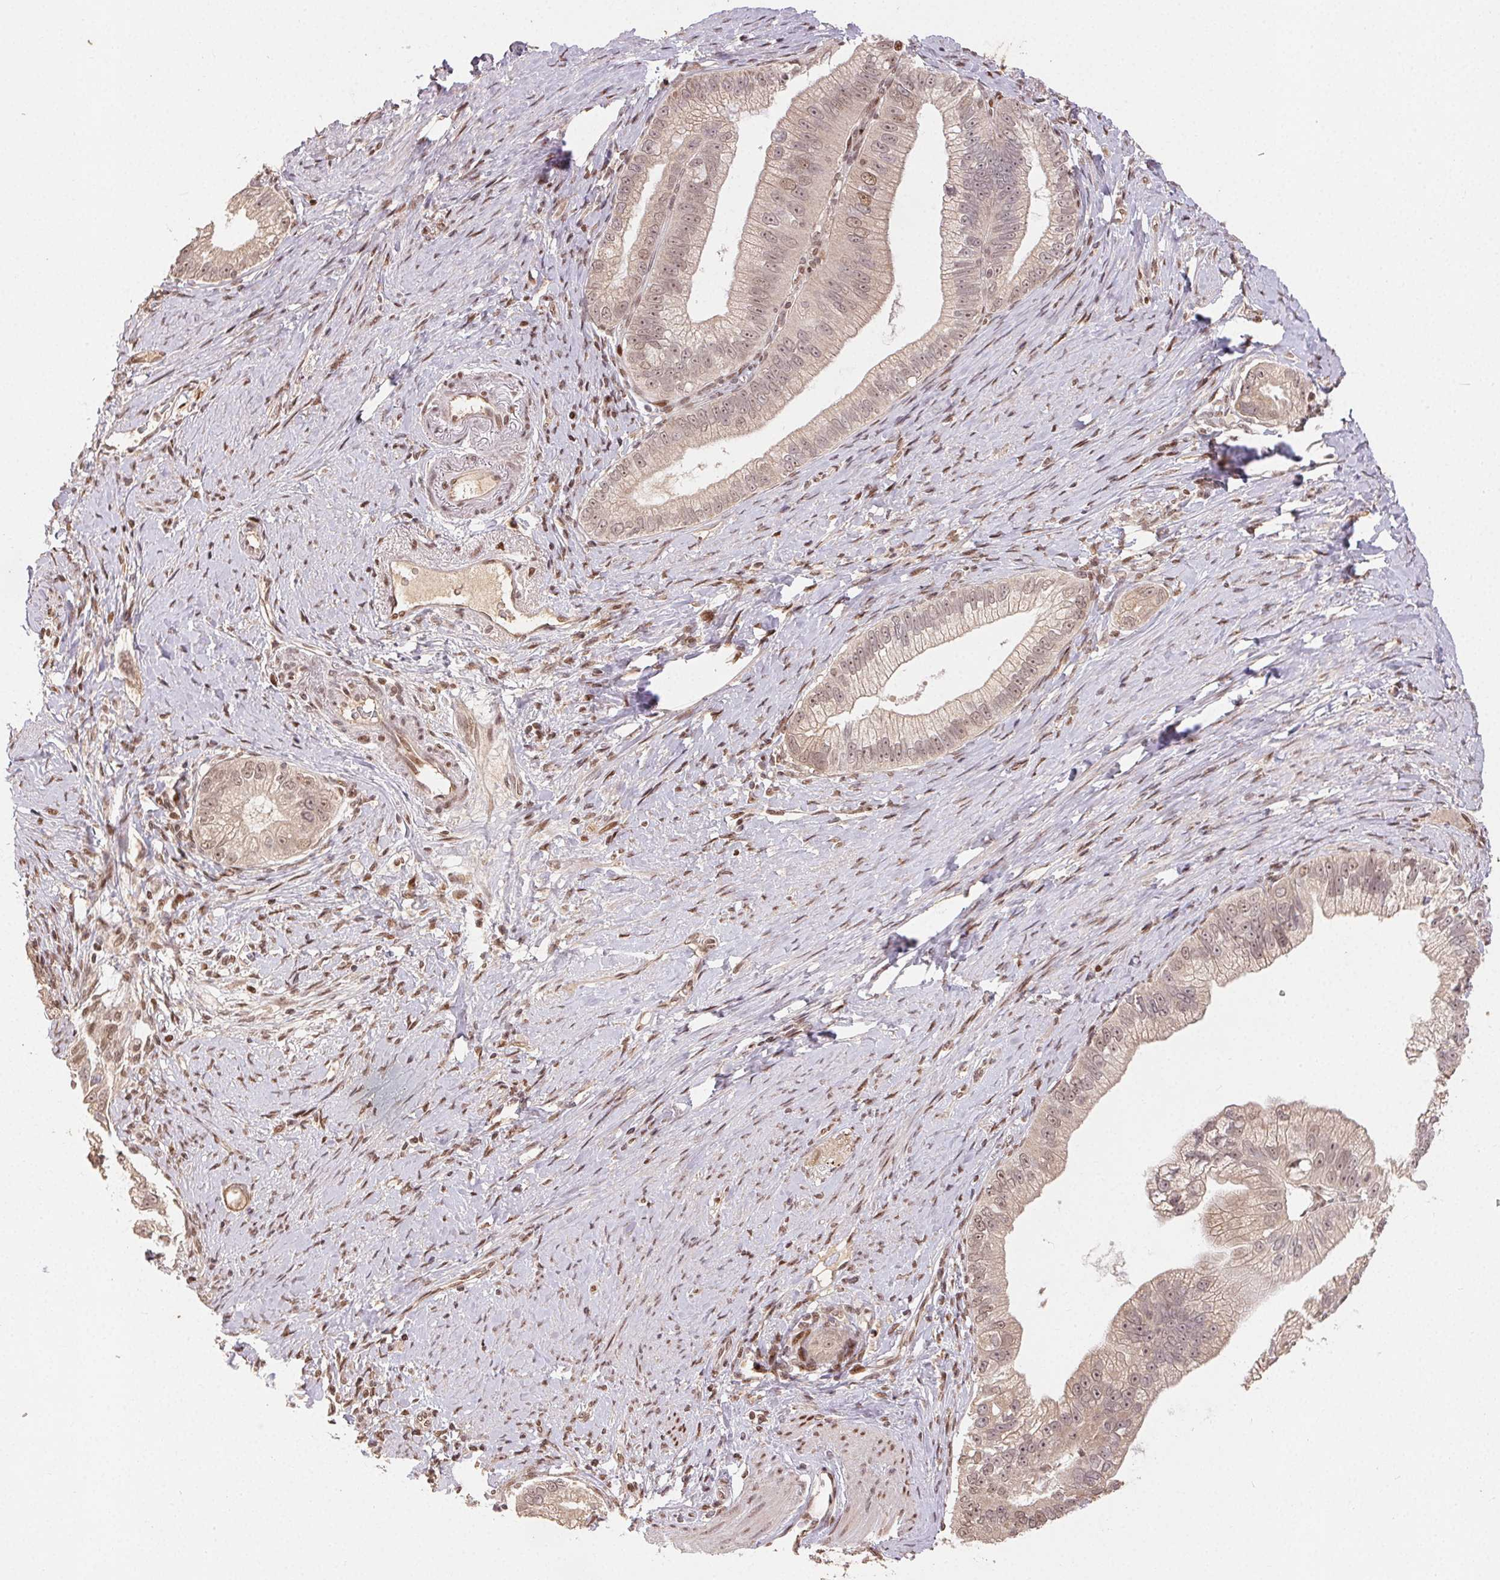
{"staining": {"intensity": "weak", "quantity": ">75%", "location": "cytoplasmic/membranous,nuclear"}, "tissue": "pancreatic cancer", "cell_type": "Tumor cells", "image_type": "cancer", "snomed": [{"axis": "morphology", "description": "Adenocarcinoma, NOS"}, {"axis": "topography", "description": "Pancreas"}], "caption": "Immunohistochemical staining of adenocarcinoma (pancreatic) exhibits weak cytoplasmic/membranous and nuclear protein staining in approximately >75% of tumor cells.", "gene": "MAPKAPK2", "patient": {"sex": "male", "age": 70}}